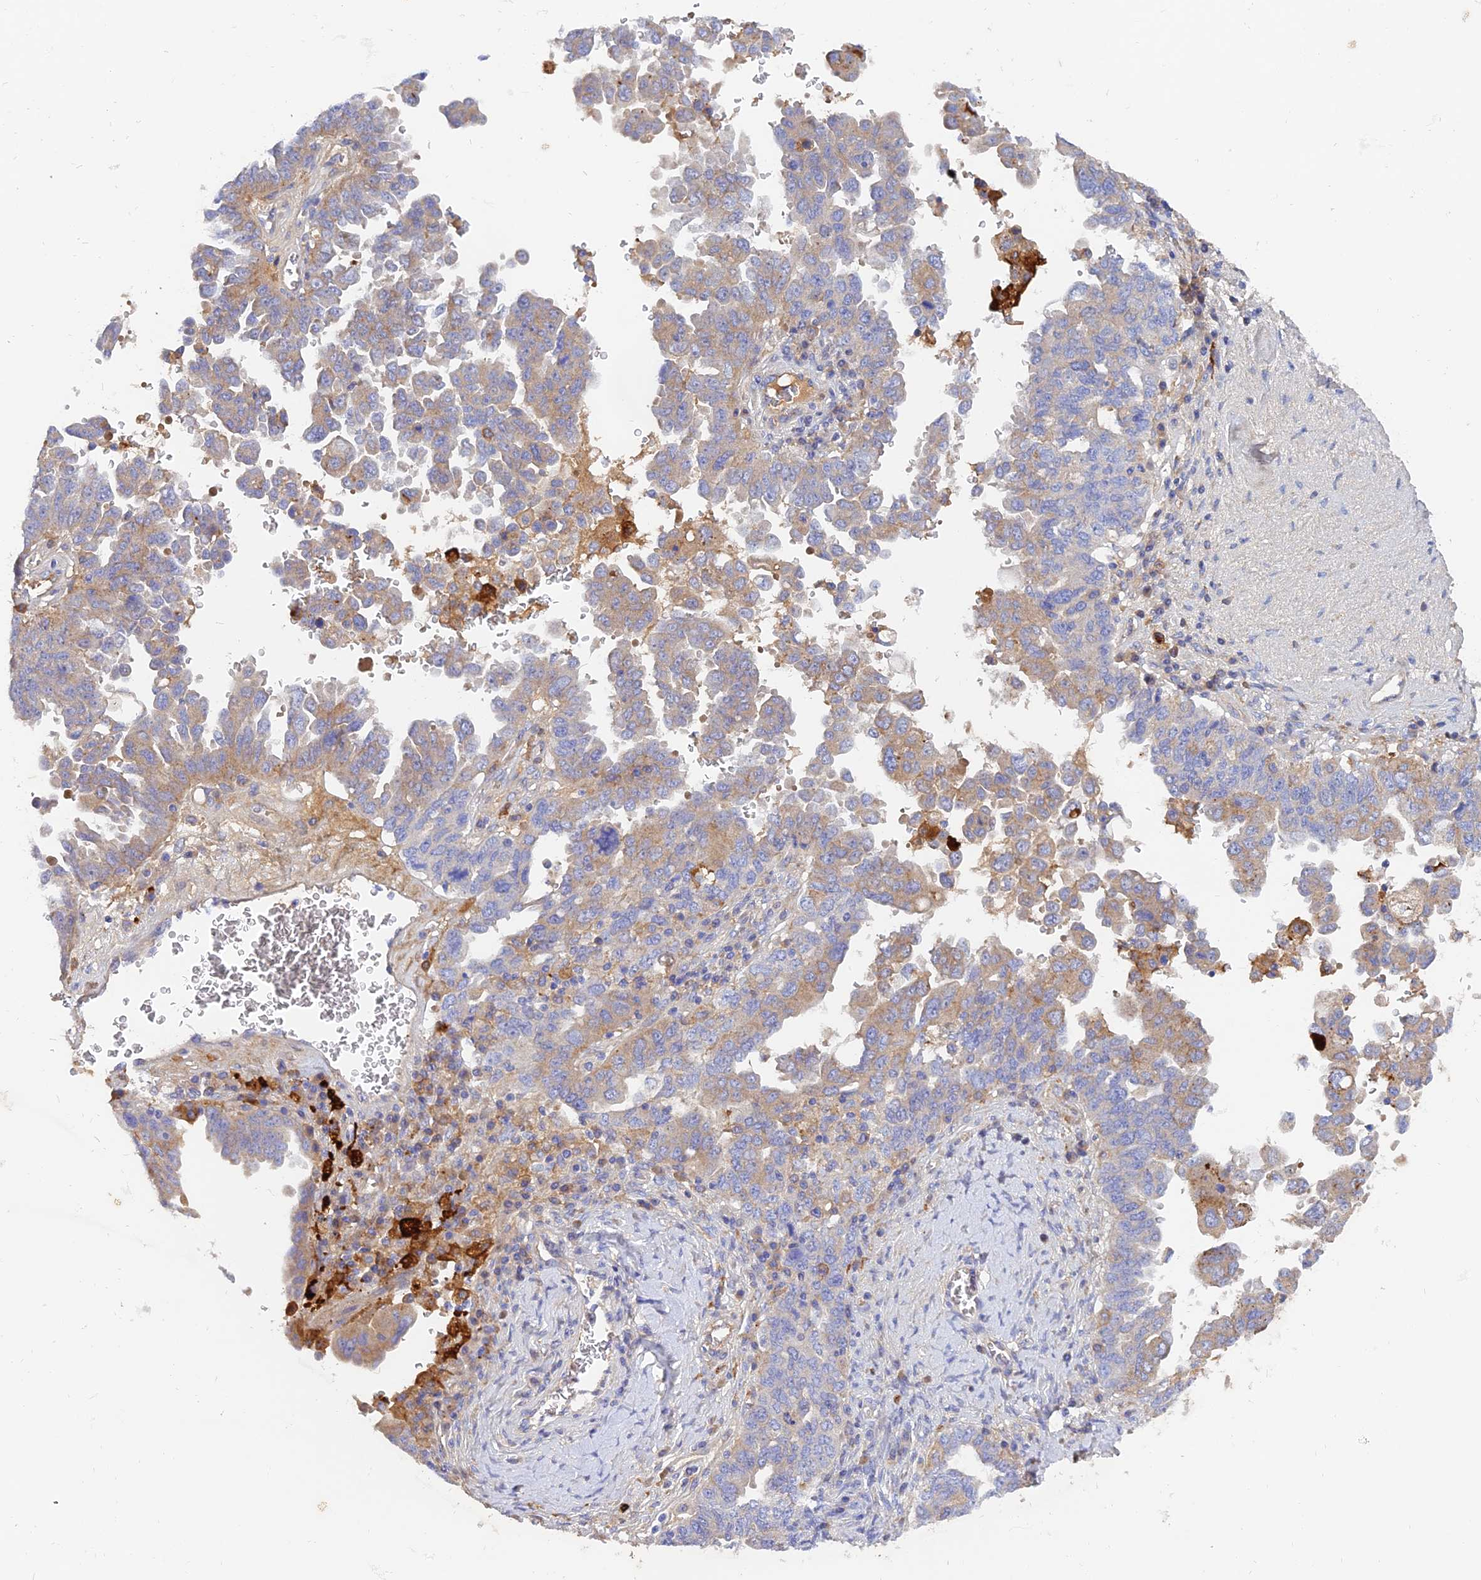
{"staining": {"intensity": "moderate", "quantity": "<25%", "location": "cytoplasmic/membranous"}, "tissue": "ovarian cancer", "cell_type": "Tumor cells", "image_type": "cancer", "snomed": [{"axis": "morphology", "description": "Carcinoma, endometroid"}, {"axis": "topography", "description": "Ovary"}], "caption": "High-power microscopy captured an immunohistochemistry image of endometroid carcinoma (ovarian), revealing moderate cytoplasmic/membranous expression in about <25% of tumor cells.", "gene": "MROH1", "patient": {"sex": "female", "age": 62}}